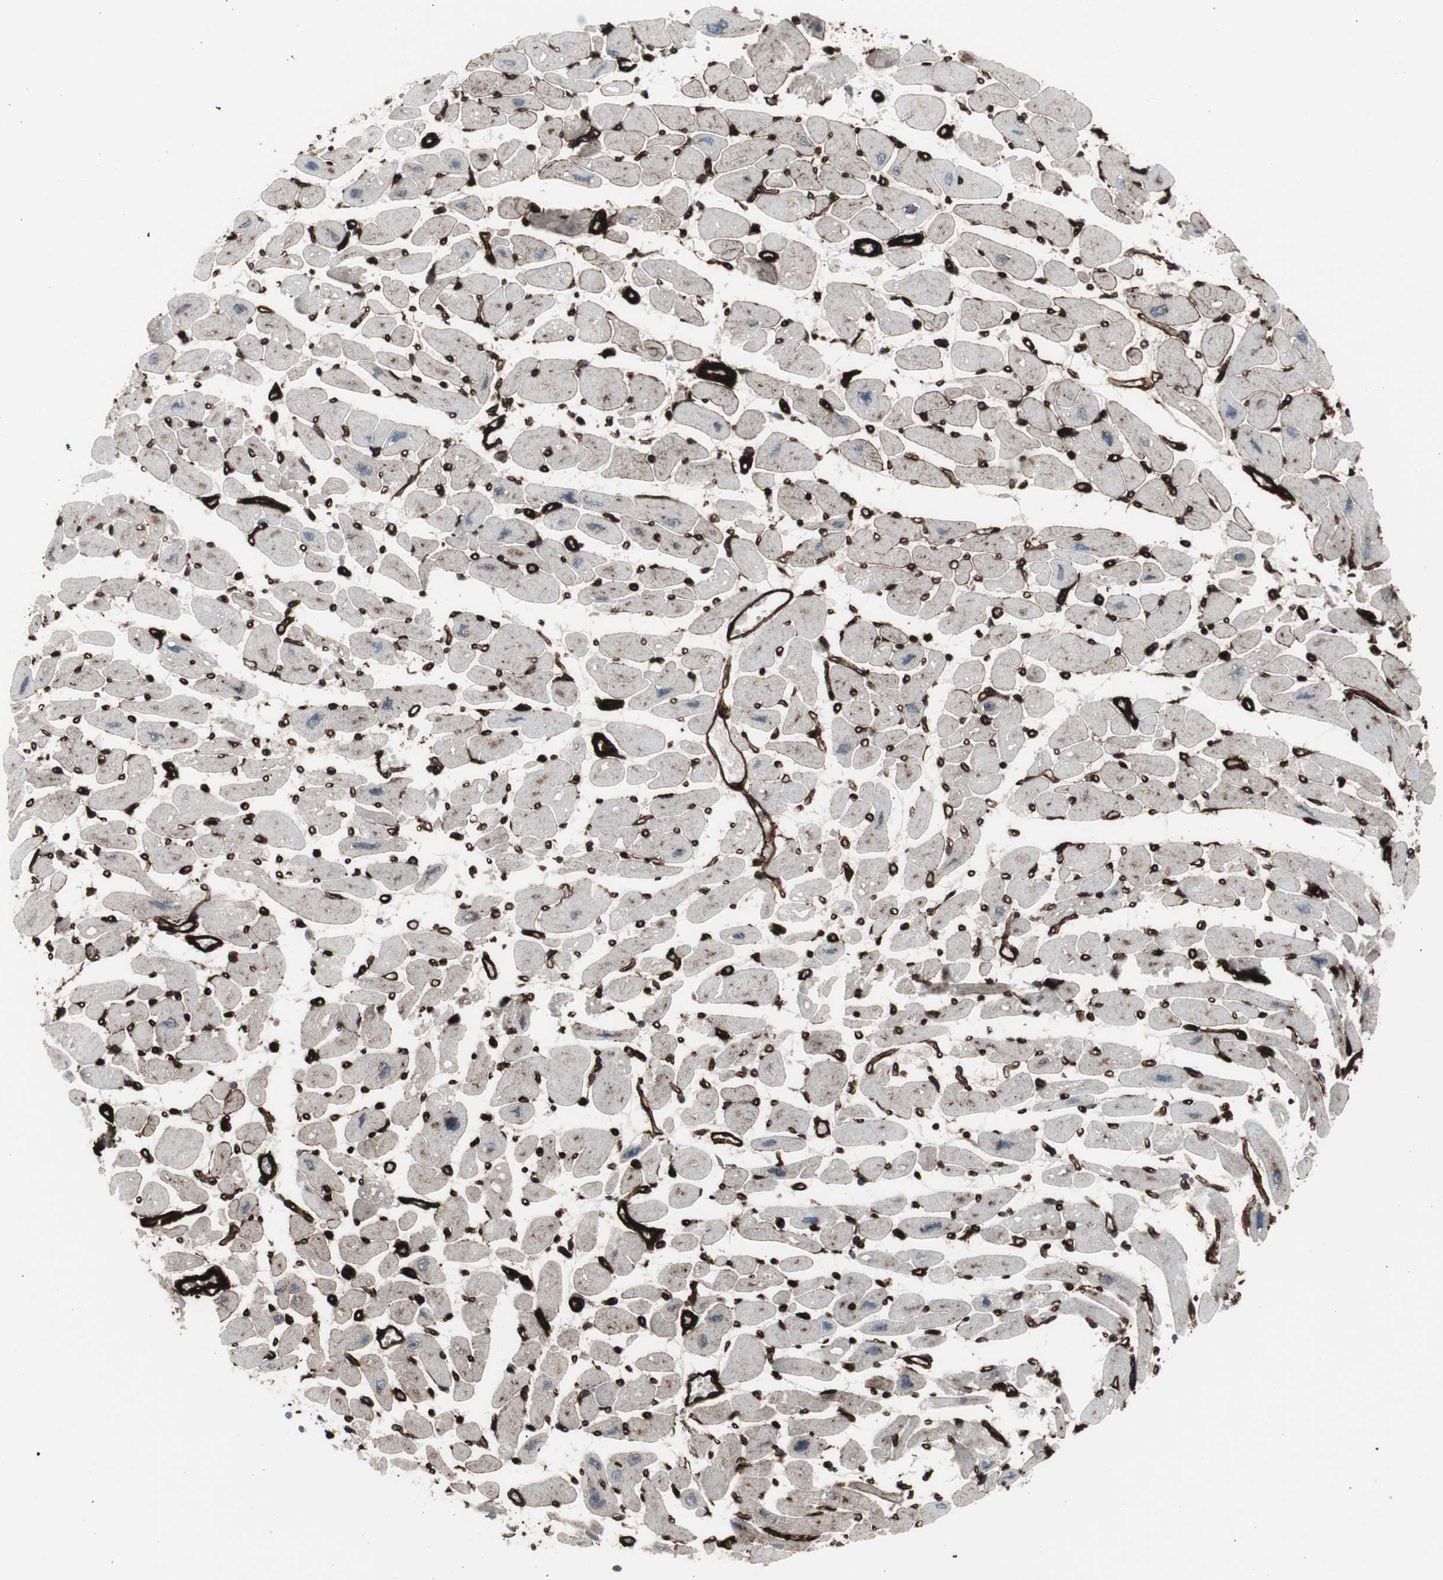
{"staining": {"intensity": "weak", "quantity": "25%-75%", "location": "cytoplasmic/membranous"}, "tissue": "heart muscle", "cell_type": "Cardiomyocytes", "image_type": "normal", "snomed": [{"axis": "morphology", "description": "Normal tissue, NOS"}, {"axis": "topography", "description": "Heart"}], "caption": "An immunohistochemistry (IHC) photomicrograph of unremarkable tissue is shown. Protein staining in brown shows weak cytoplasmic/membranous positivity in heart muscle within cardiomyocytes.", "gene": "PDGFA", "patient": {"sex": "female", "age": 54}}